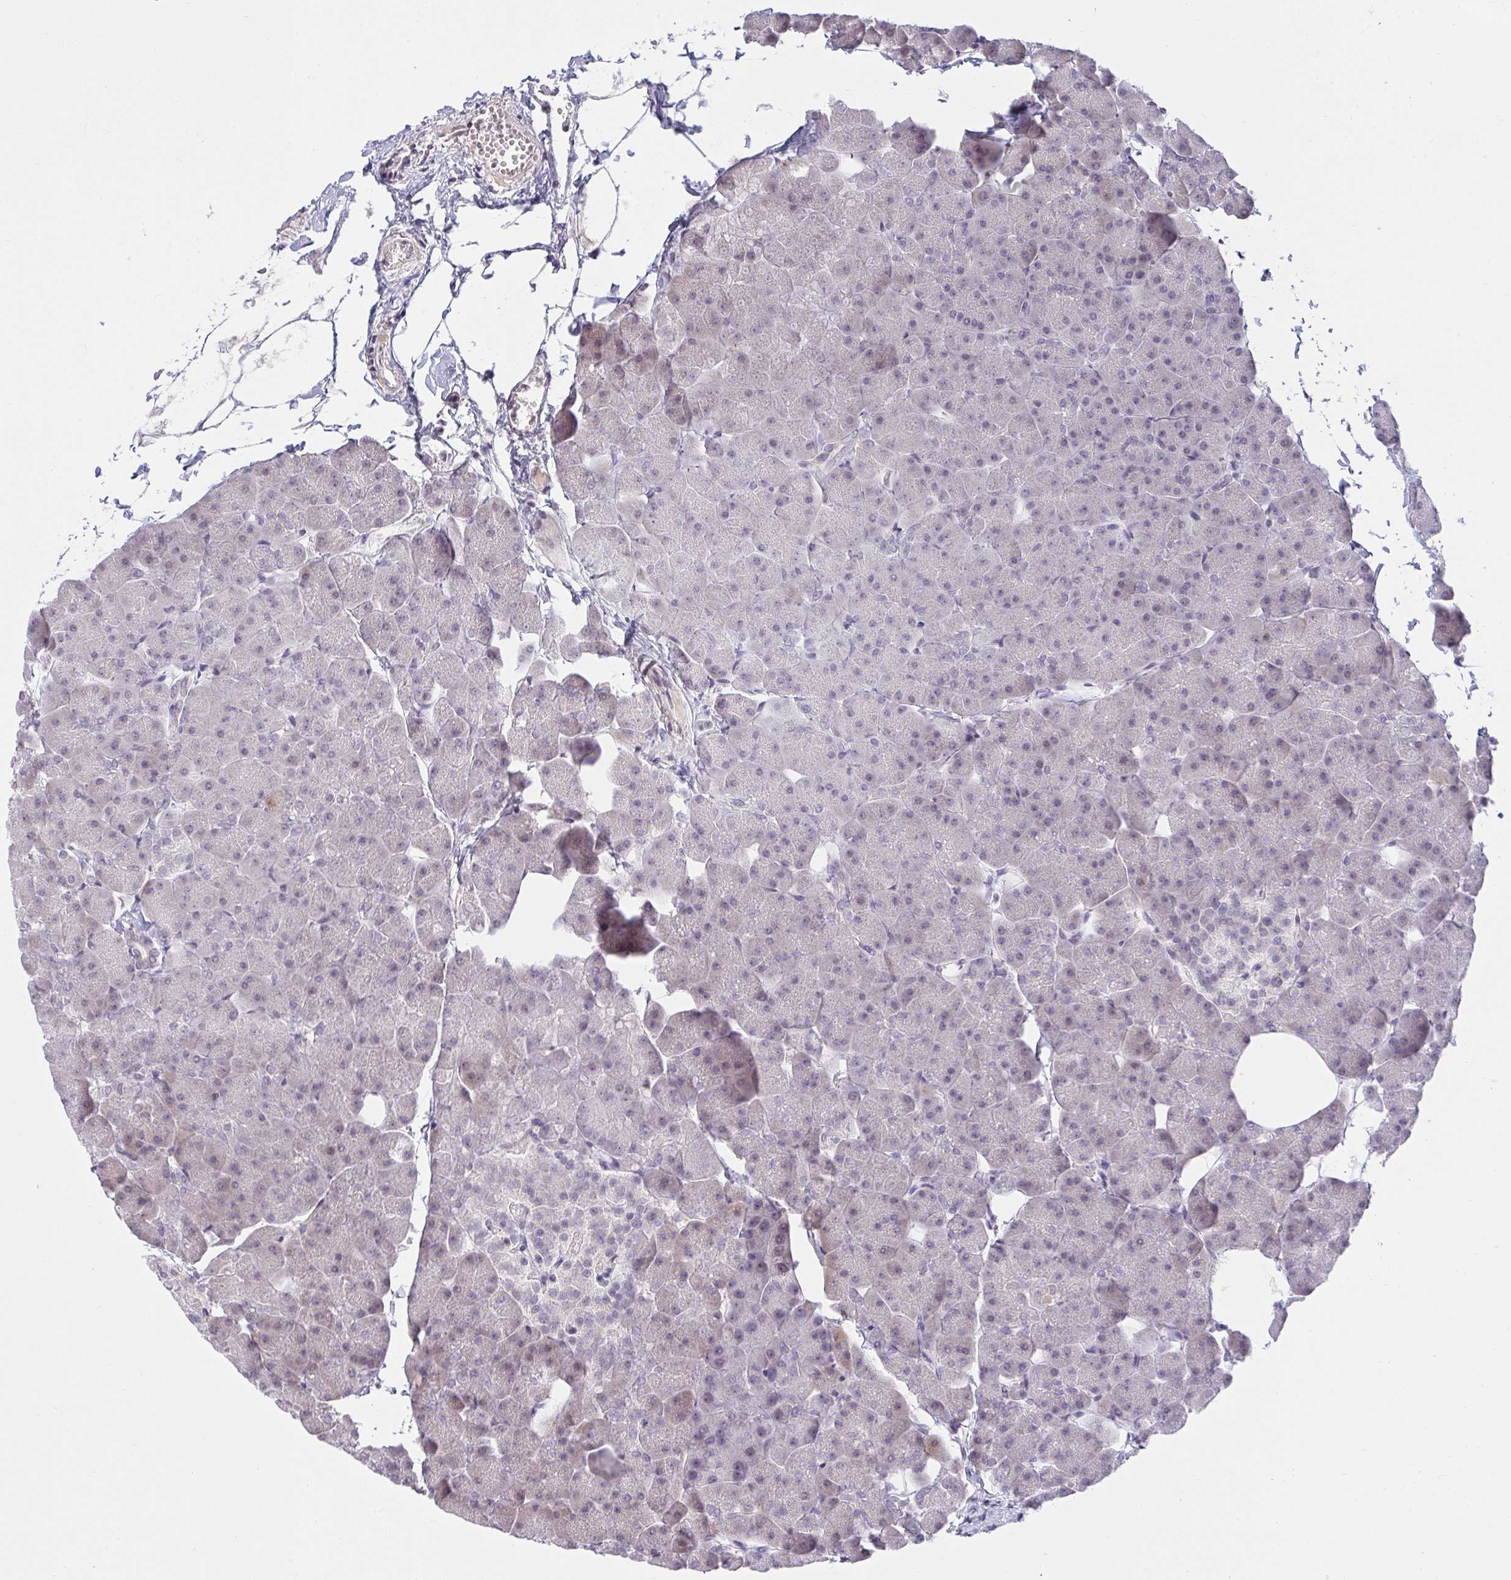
{"staining": {"intensity": "negative", "quantity": "none", "location": "none"}, "tissue": "pancreas", "cell_type": "Exocrine glandular cells", "image_type": "normal", "snomed": [{"axis": "morphology", "description": "Normal tissue, NOS"}, {"axis": "topography", "description": "Pancreas"}], "caption": "Immunohistochemistry photomicrograph of benign pancreas: human pancreas stained with DAB (3,3'-diaminobenzidine) reveals no significant protein staining in exocrine glandular cells.", "gene": "CACNA1S", "patient": {"sex": "male", "age": 35}}